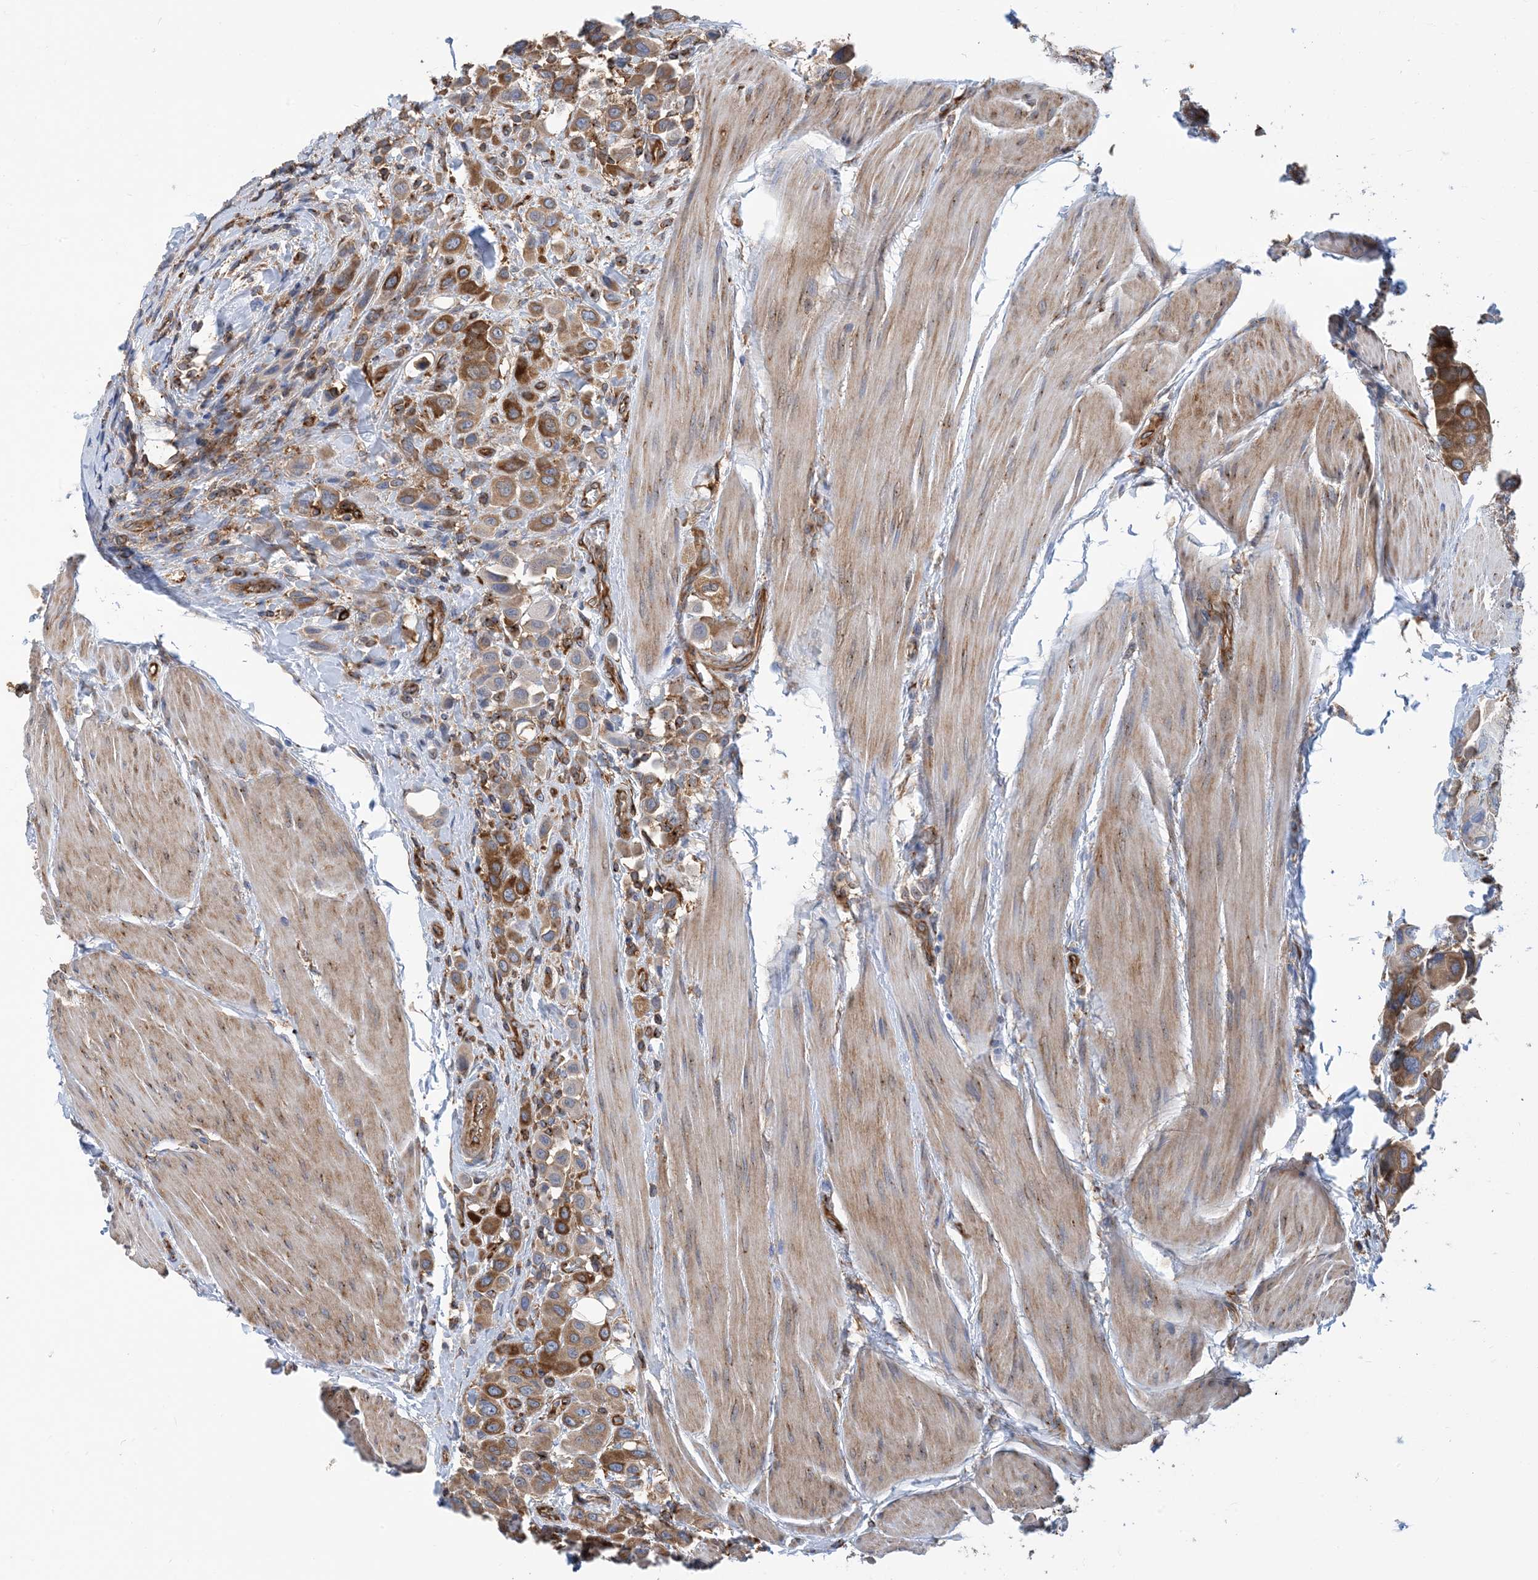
{"staining": {"intensity": "moderate", "quantity": ">75%", "location": "cytoplasmic/membranous"}, "tissue": "urothelial cancer", "cell_type": "Tumor cells", "image_type": "cancer", "snomed": [{"axis": "morphology", "description": "Urothelial carcinoma, High grade"}, {"axis": "topography", "description": "Urinary bladder"}], "caption": "Tumor cells demonstrate medium levels of moderate cytoplasmic/membranous positivity in approximately >75% of cells in high-grade urothelial carcinoma.", "gene": "DYNC1LI1", "patient": {"sex": "male", "age": 50}}